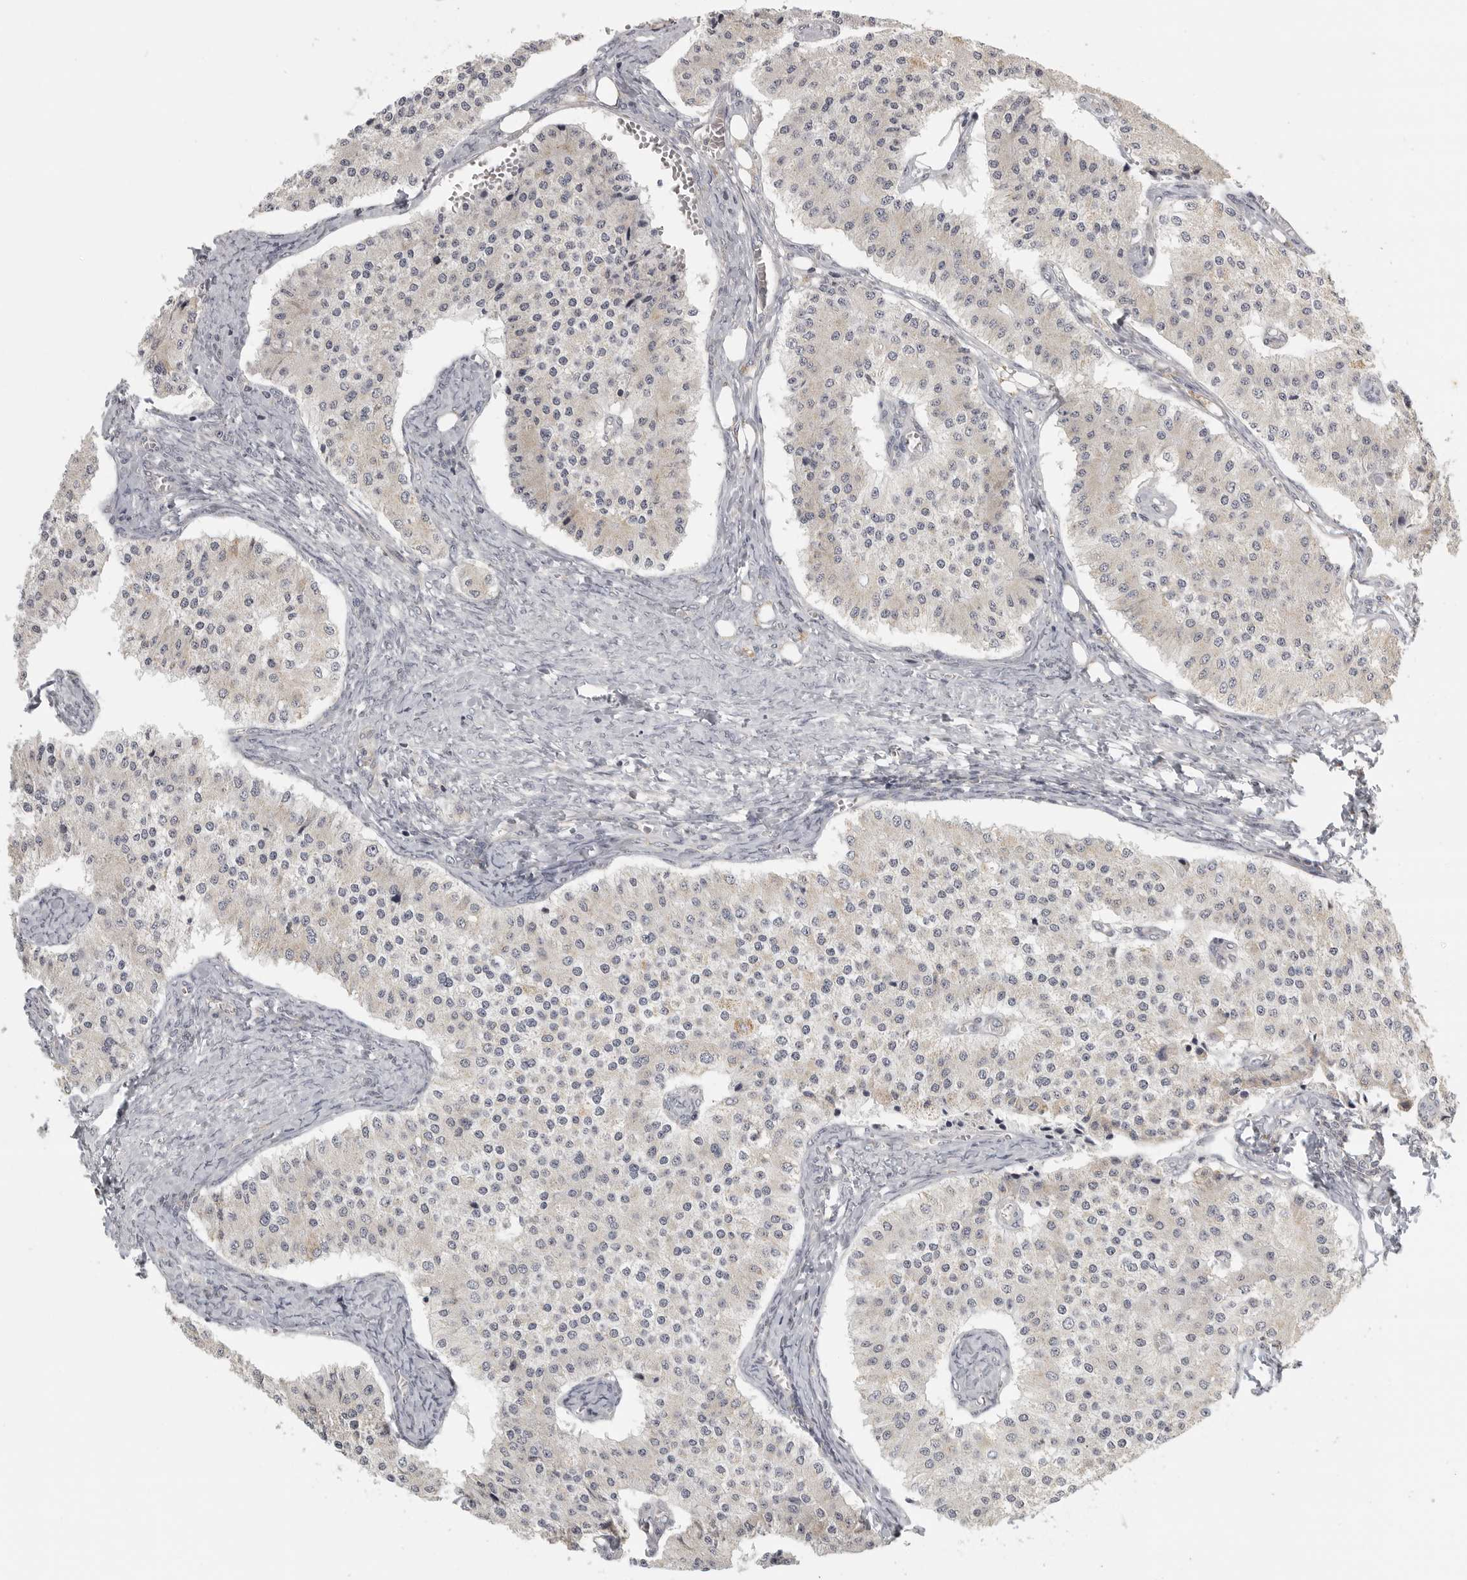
{"staining": {"intensity": "negative", "quantity": "none", "location": "none"}, "tissue": "carcinoid", "cell_type": "Tumor cells", "image_type": "cancer", "snomed": [{"axis": "morphology", "description": "Carcinoid, malignant, NOS"}, {"axis": "topography", "description": "Colon"}], "caption": "High power microscopy micrograph of an immunohistochemistry (IHC) image of malignant carcinoid, revealing no significant positivity in tumor cells.", "gene": "RXFP3", "patient": {"sex": "female", "age": 52}}